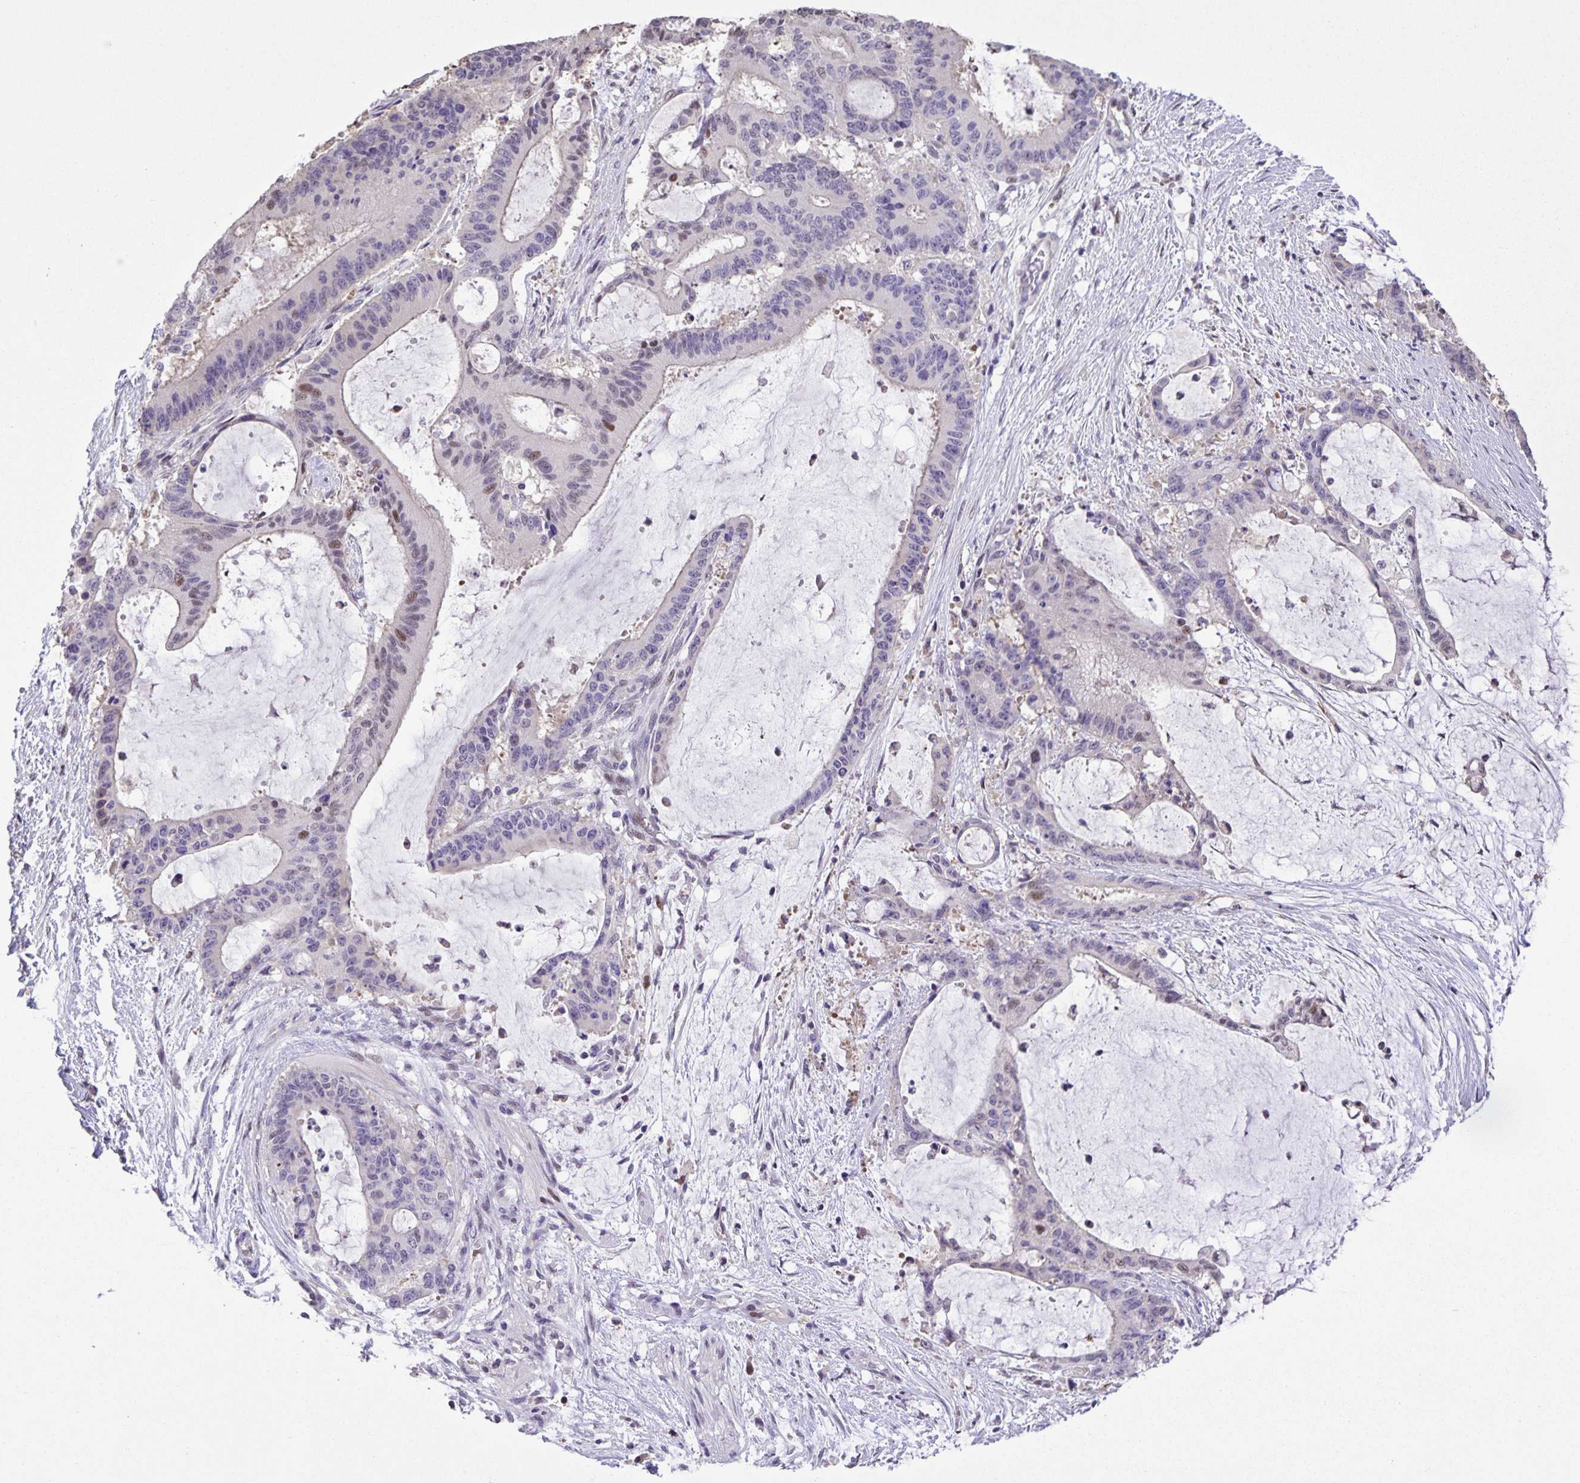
{"staining": {"intensity": "negative", "quantity": "none", "location": "none"}, "tissue": "liver cancer", "cell_type": "Tumor cells", "image_type": "cancer", "snomed": [{"axis": "morphology", "description": "Normal tissue, NOS"}, {"axis": "morphology", "description": "Cholangiocarcinoma"}, {"axis": "topography", "description": "Liver"}, {"axis": "topography", "description": "Peripheral nerve tissue"}], "caption": "IHC image of neoplastic tissue: human liver cancer (cholangiocarcinoma) stained with DAB (3,3'-diaminobenzidine) exhibits no significant protein expression in tumor cells. (DAB immunohistochemistry visualized using brightfield microscopy, high magnification).", "gene": "ONECUT2", "patient": {"sex": "female", "age": 73}}